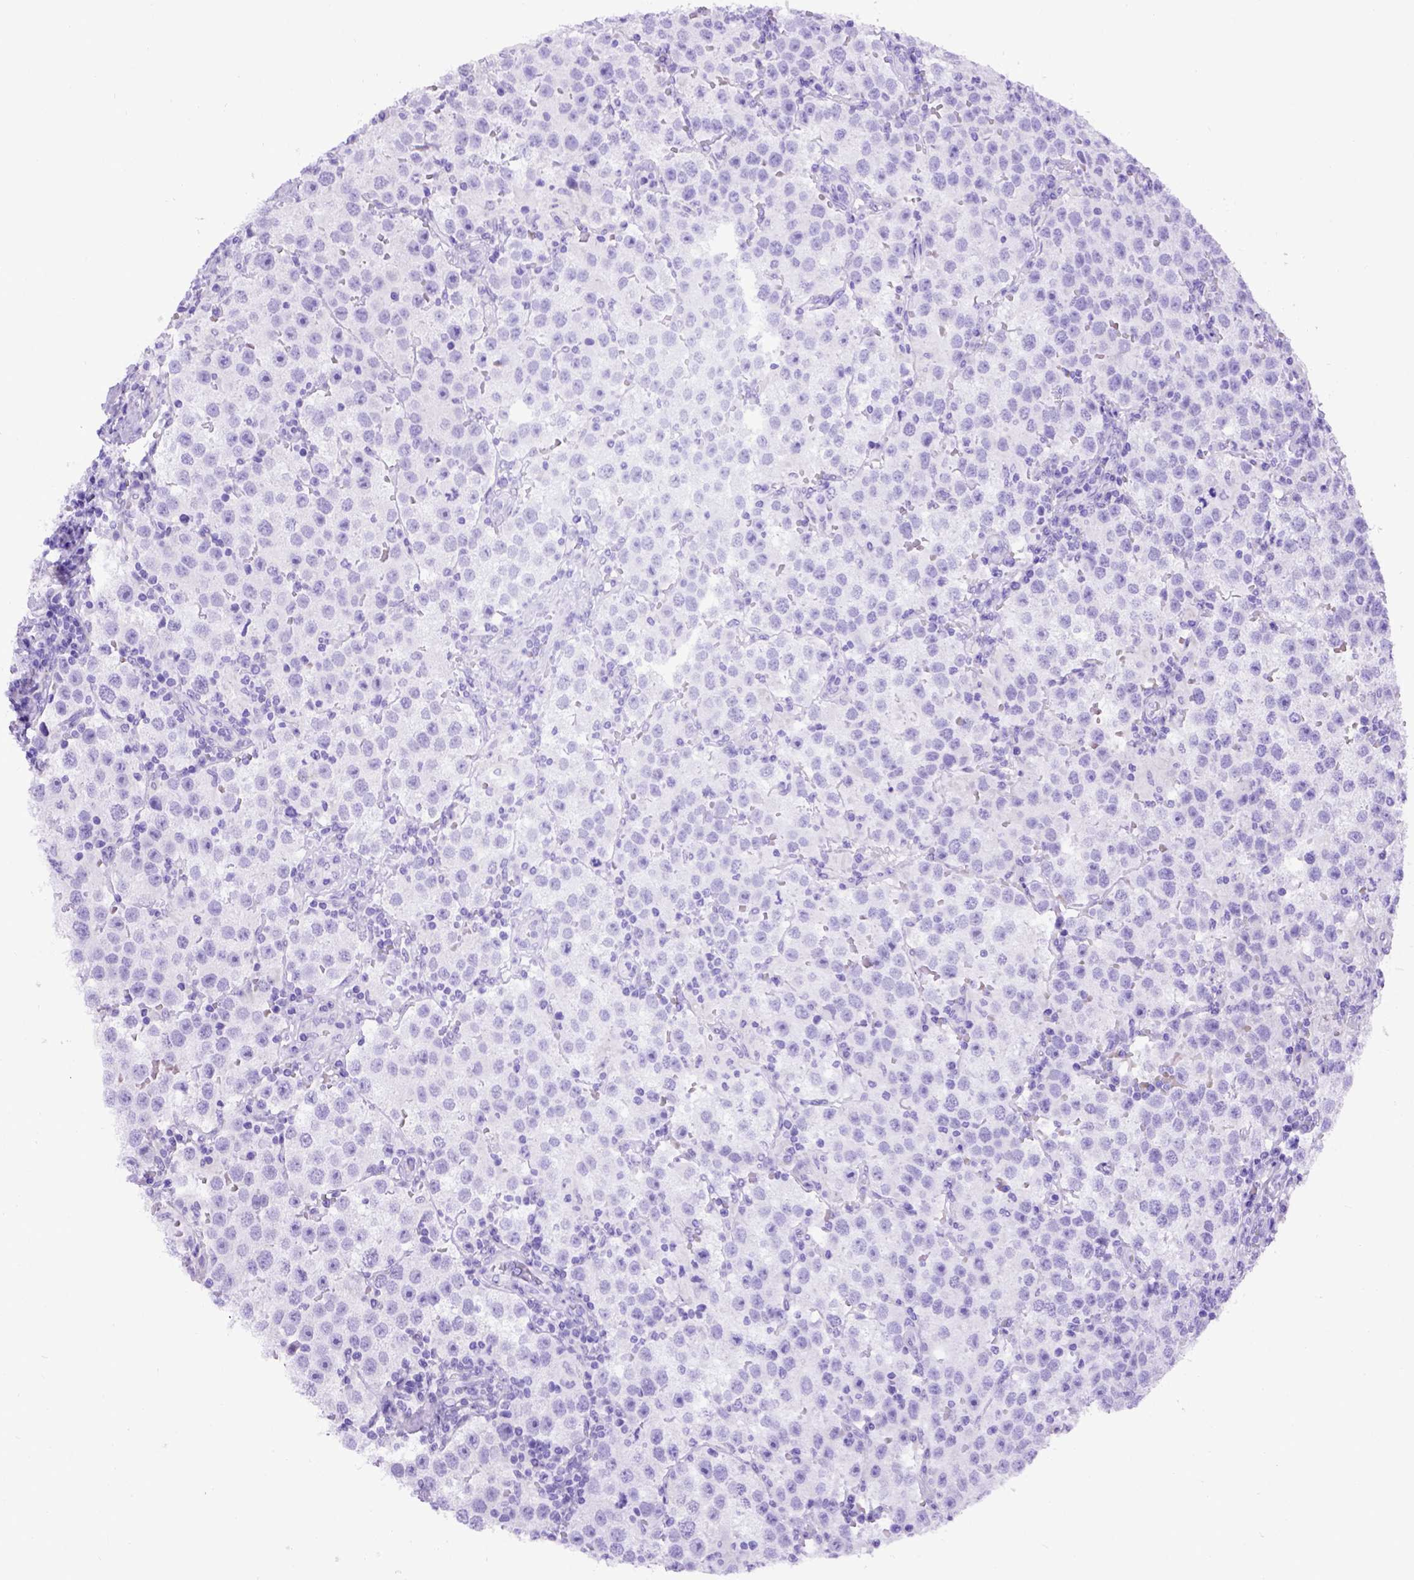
{"staining": {"intensity": "negative", "quantity": "none", "location": "none"}, "tissue": "testis cancer", "cell_type": "Tumor cells", "image_type": "cancer", "snomed": [{"axis": "morphology", "description": "Seminoma, NOS"}, {"axis": "topography", "description": "Testis"}], "caption": "Immunohistochemical staining of seminoma (testis) exhibits no significant positivity in tumor cells. (DAB IHC visualized using brightfield microscopy, high magnification).", "gene": "MEOX2", "patient": {"sex": "male", "age": 37}}